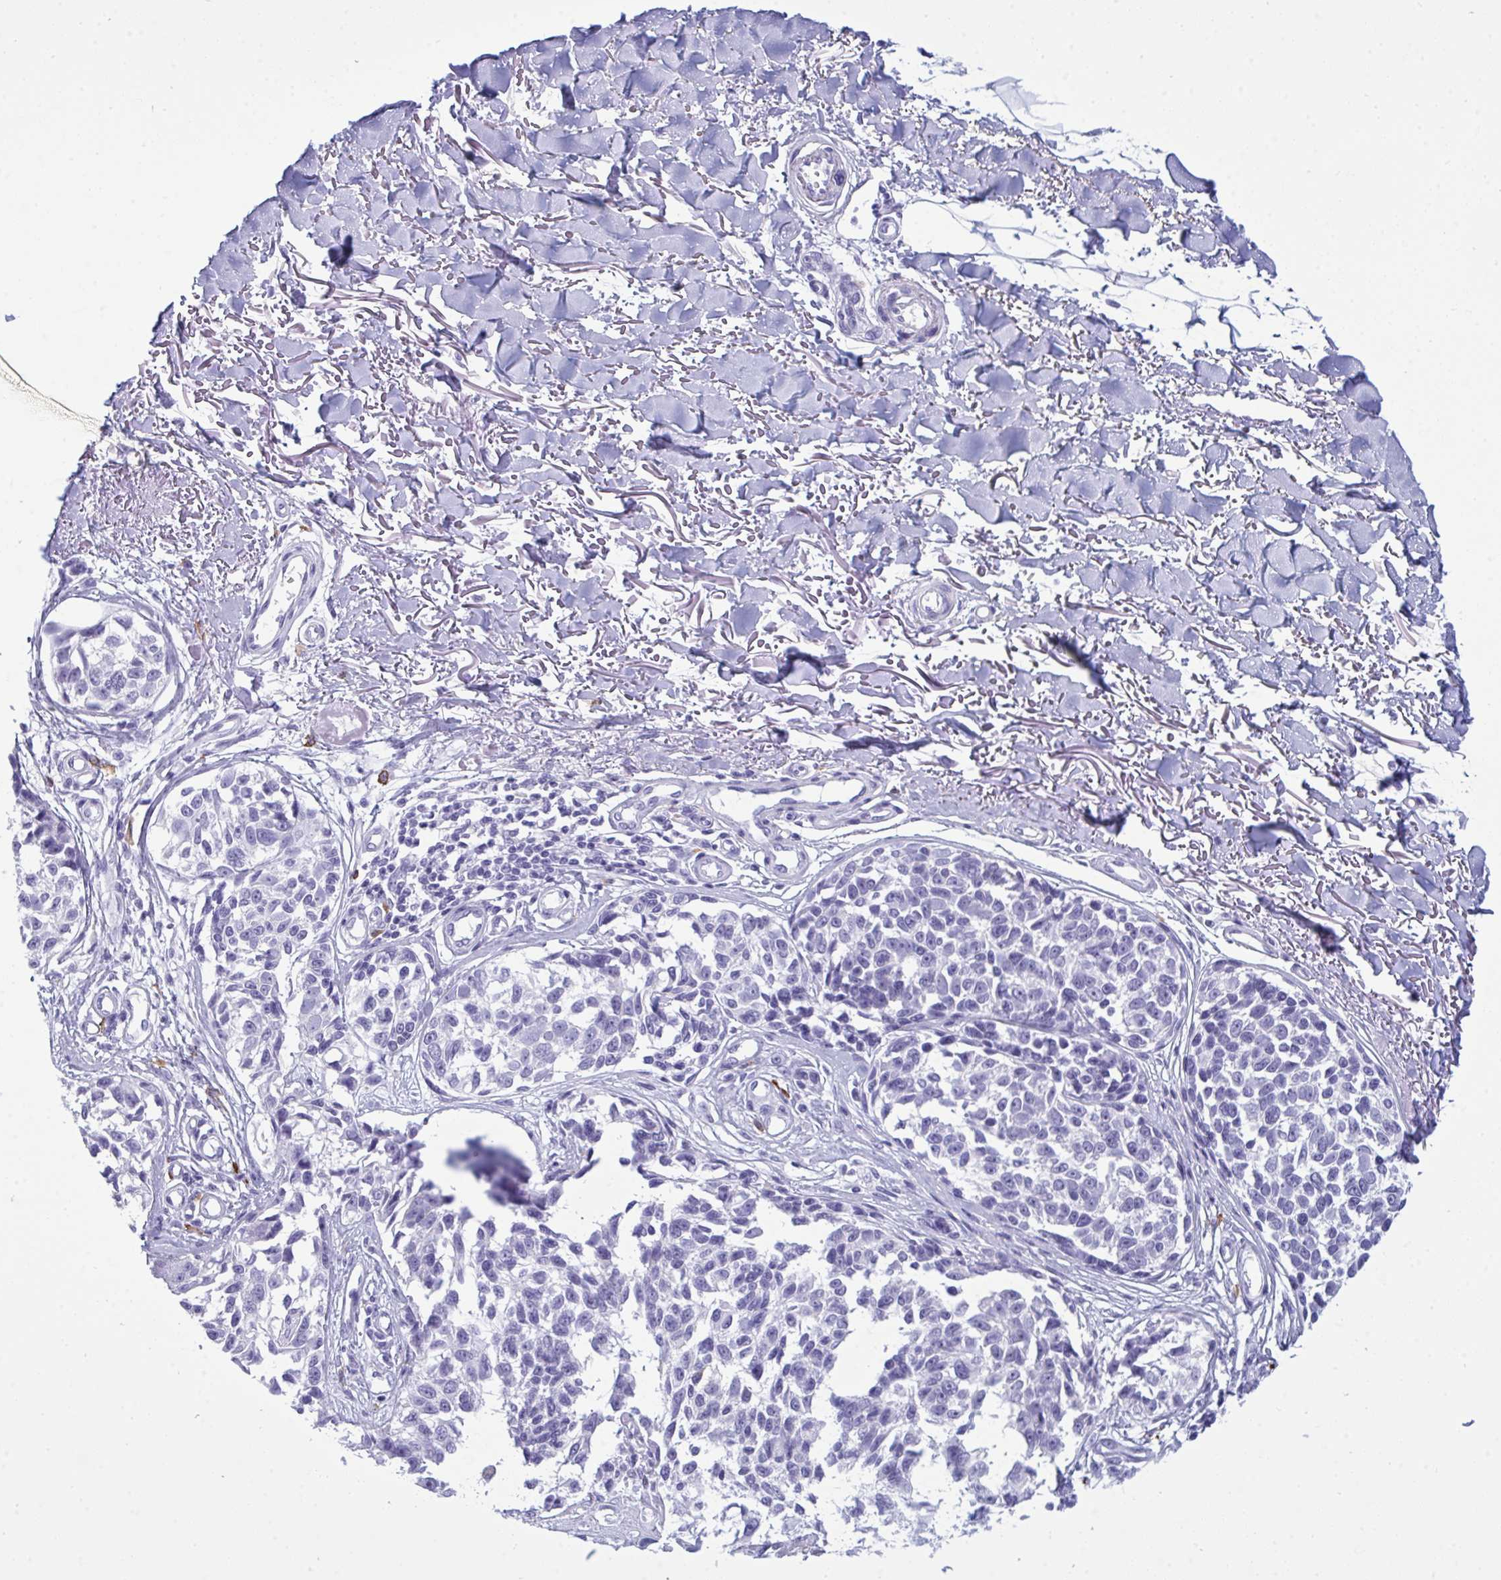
{"staining": {"intensity": "negative", "quantity": "none", "location": "none"}, "tissue": "melanoma", "cell_type": "Tumor cells", "image_type": "cancer", "snomed": [{"axis": "morphology", "description": "Malignant melanoma, NOS"}, {"axis": "topography", "description": "Skin"}], "caption": "Melanoma stained for a protein using IHC shows no staining tumor cells.", "gene": "ARHGAP42", "patient": {"sex": "male", "age": 73}}